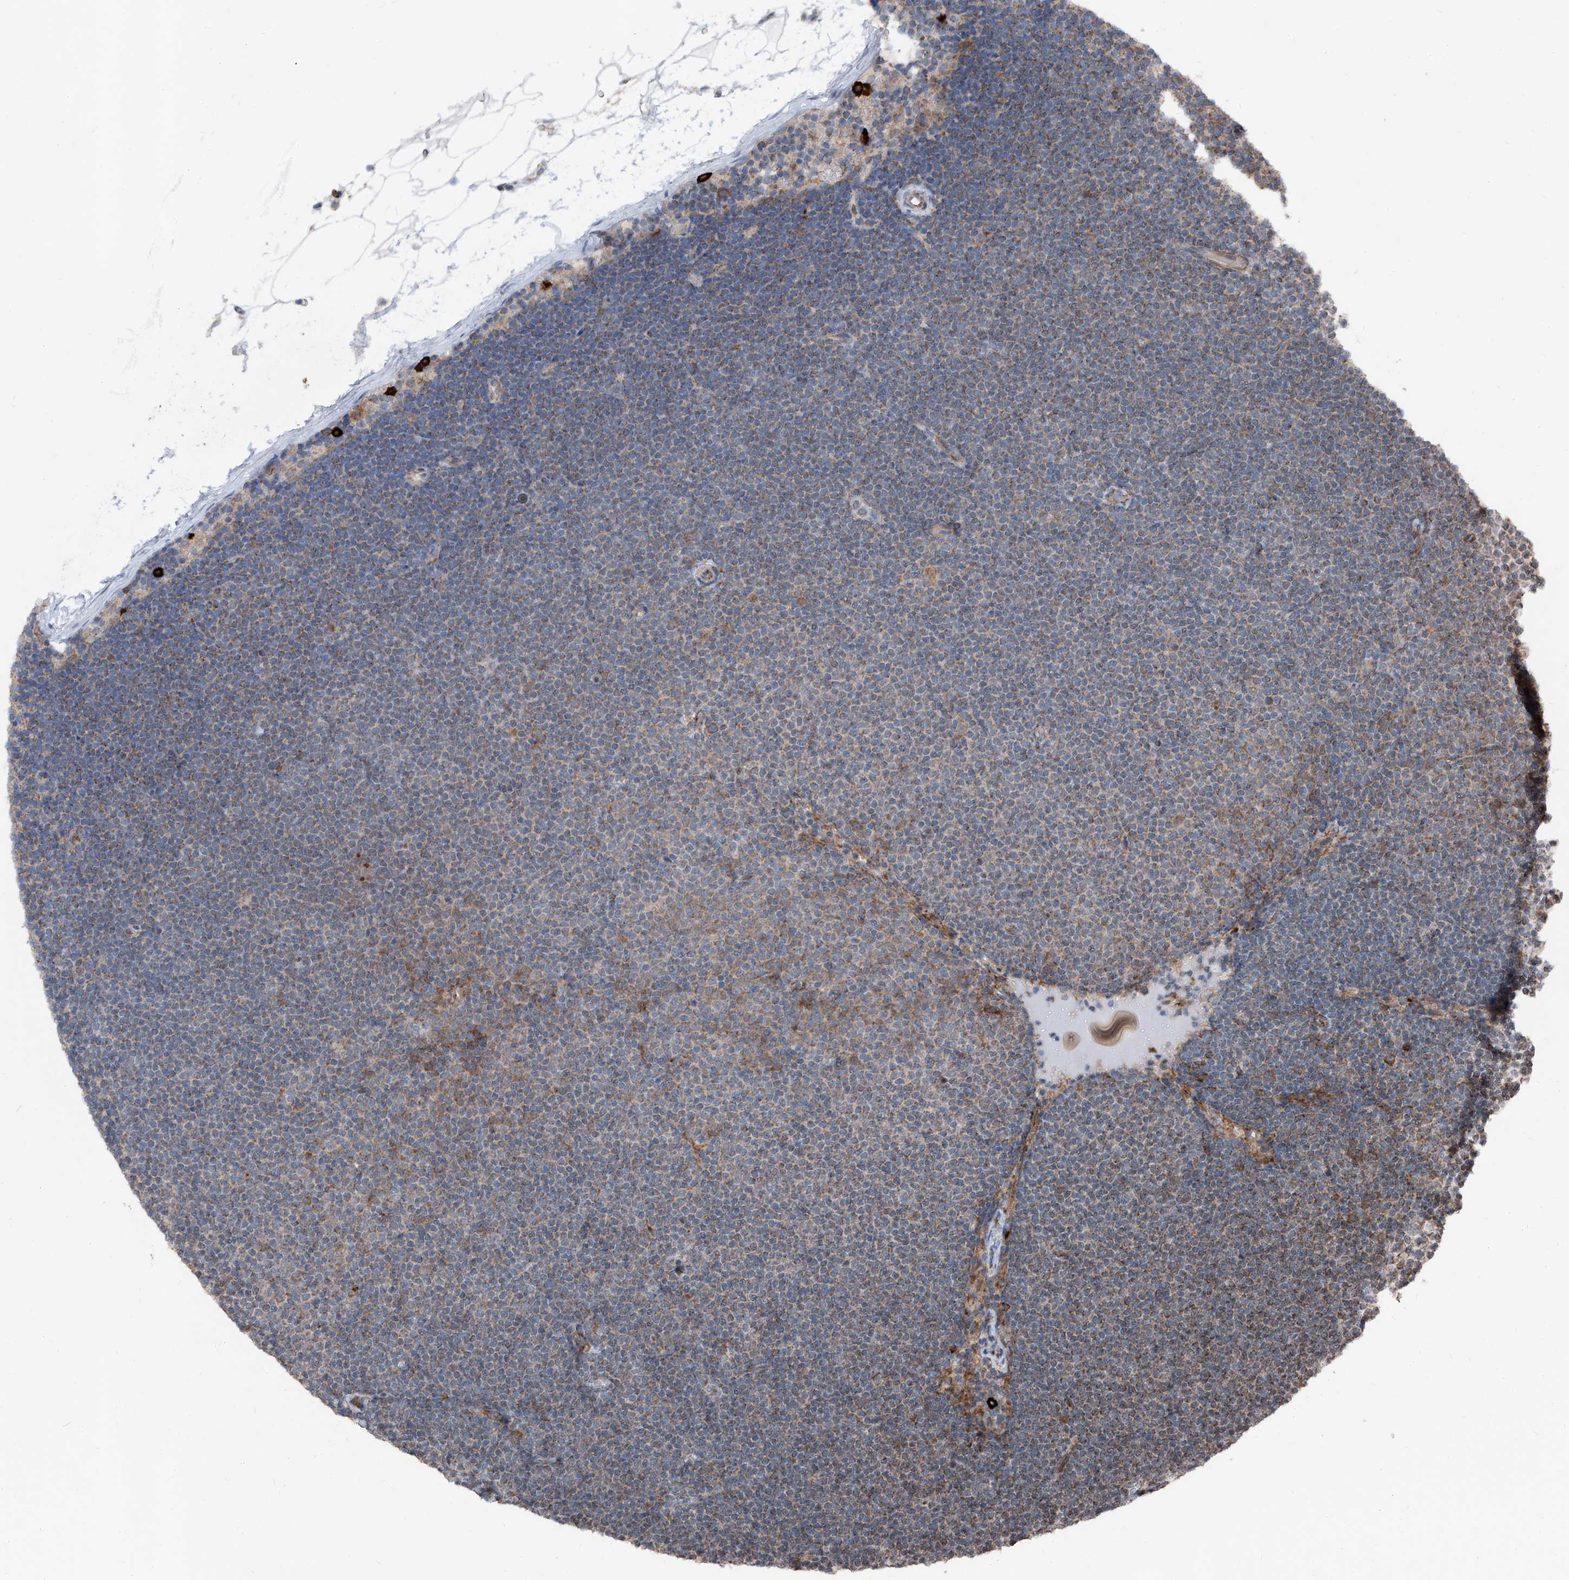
{"staining": {"intensity": "moderate", "quantity": "<25%", "location": "cytoplasmic/membranous"}, "tissue": "lymphoma", "cell_type": "Tumor cells", "image_type": "cancer", "snomed": [{"axis": "morphology", "description": "Malignant lymphoma, non-Hodgkin's type, Low grade"}, {"axis": "topography", "description": "Lymph node"}], "caption": "Lymphoma stained for a protein (brown) demonstrates moderate cytoplasmic/membranous positive expression in approximately <25% of tumor cells.", "gene": "LIMK1", "patient": {"sex": "female", "age": 53}}